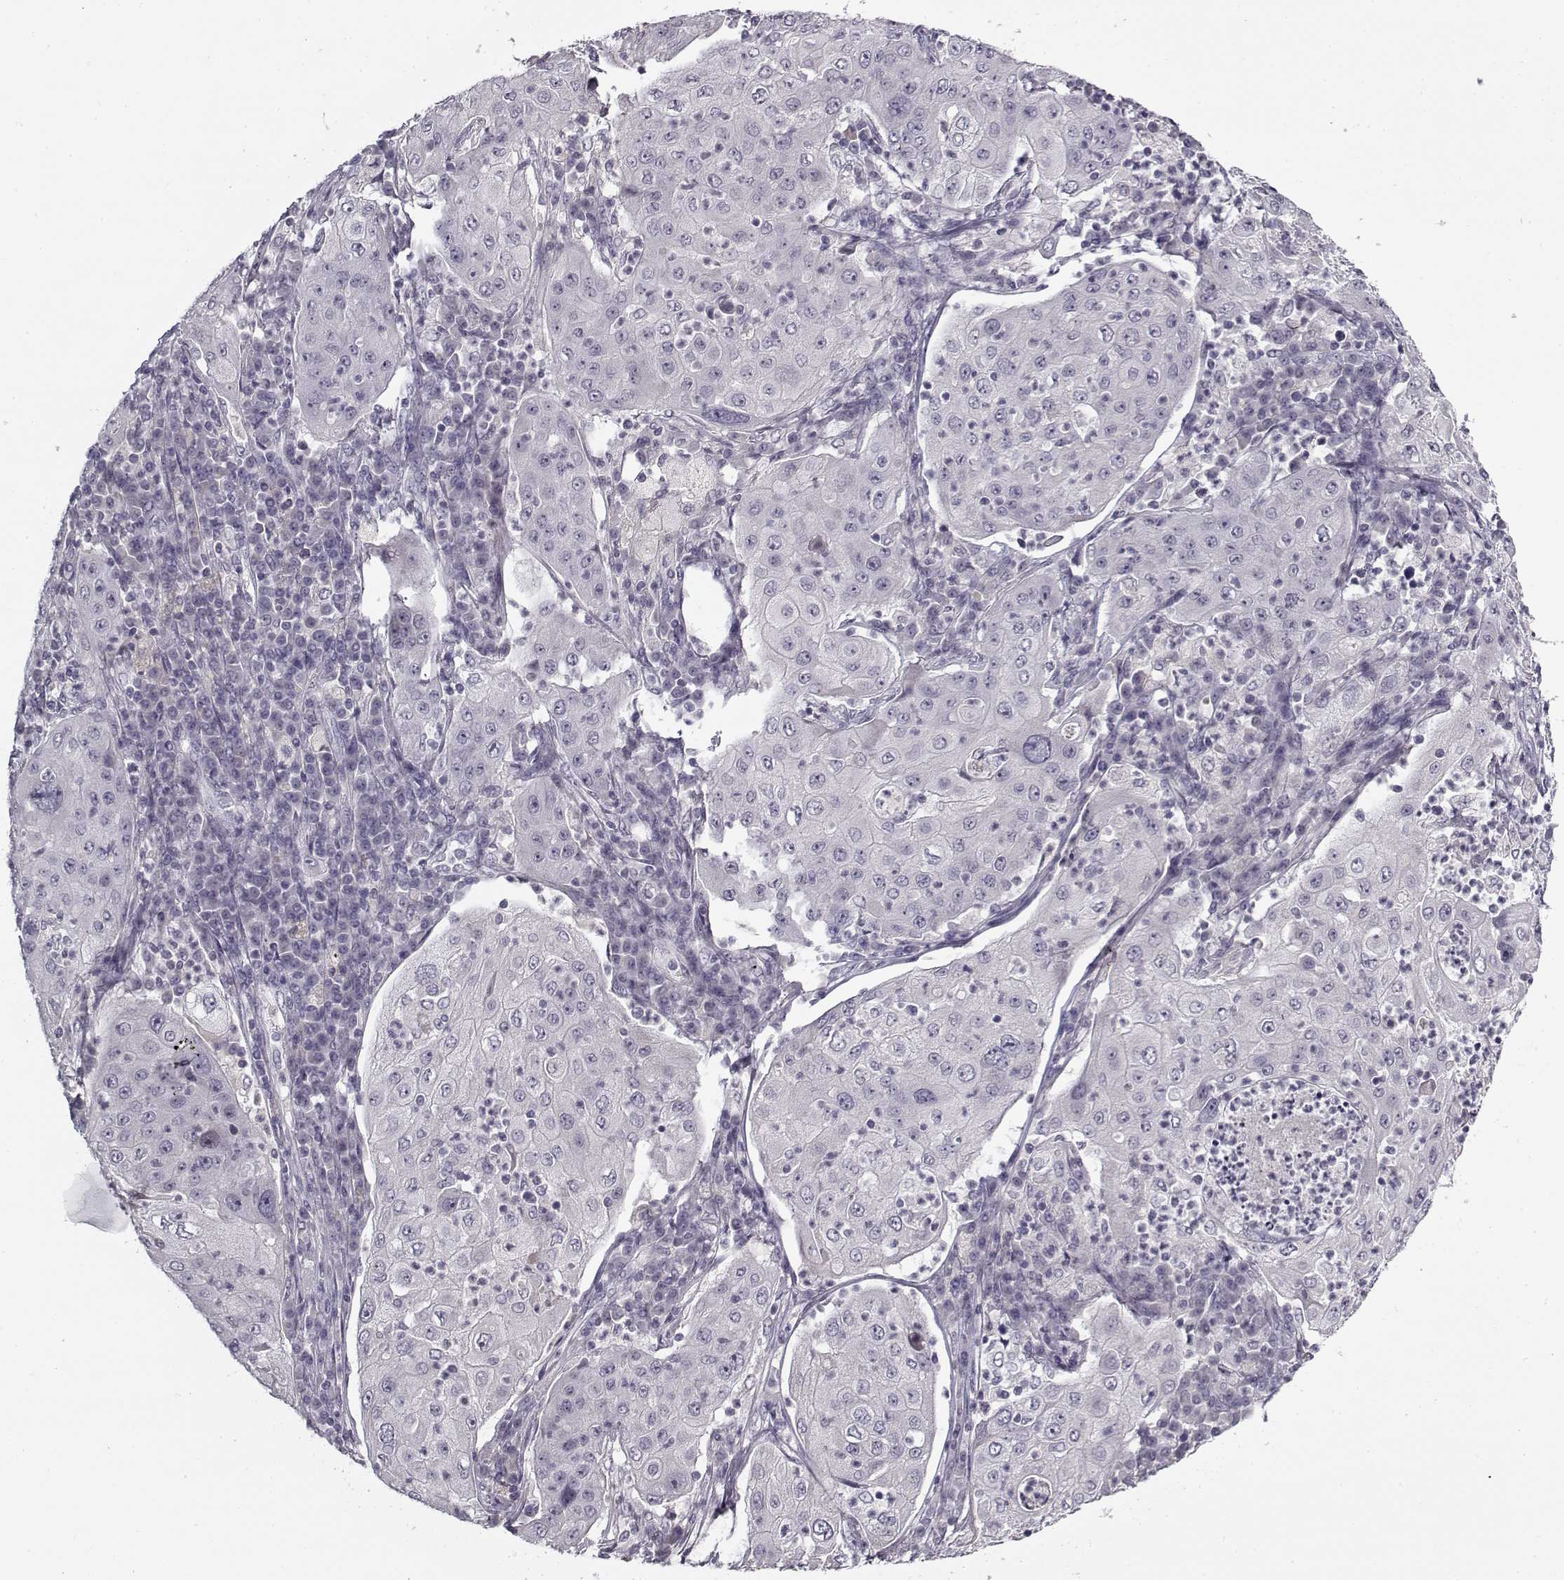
{"staining": {"intensity": "negative", "quantity": "none", "location": "none"}, "tissue": "lung cancer", "cell_type": "Tumor cells", "image_type": "cancer", "snomed": [{"axis": "morphology", "description": "Squamous cell carcinoma, NOS"}, {"axis": "topography", "description": "Lung"}], "caption": "This is an IHC micrograph of lung squamous cell carcinoma. There is no expression in tumor cells.", "gene": "SNCA", "patient": {"sex": "female", "age": 59}}